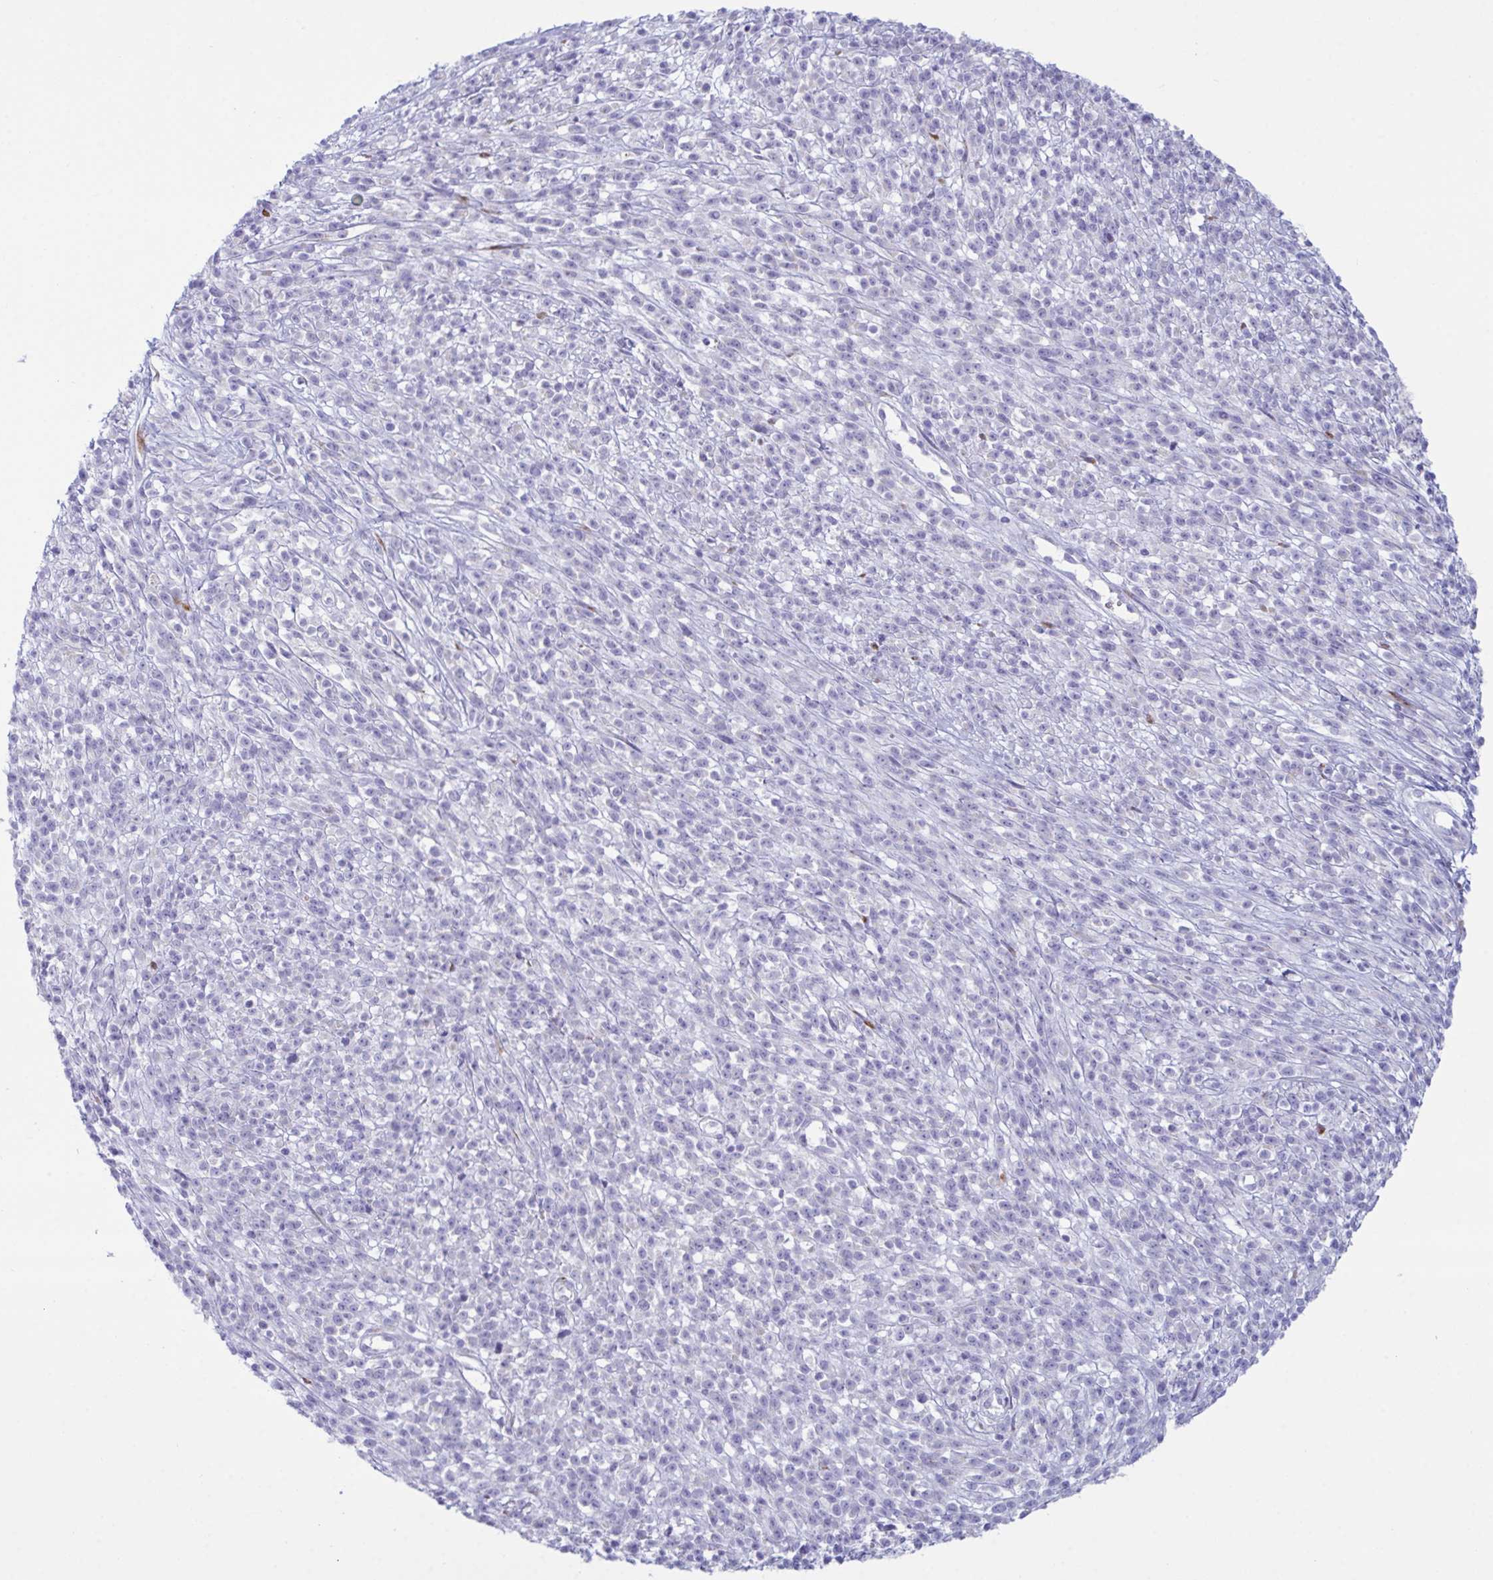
{"staining": {"intensity": "negative", "quantity": "none", "location": "none"}, "tissue": "melanoma", "cell_type": "Tumor cells", "image_type": "cancer", "snomed": [{"axis": "morphology", "description": "Malignant melanoma, NOS"}, {"axis": "topography", "description": "Skin"}, {"axis": "topography", "description": "Skin of trunk"}], "caption": "This is an immunohistochemistry histopathology image of malignant melanoma. There is no positivity in tumor cells.", "gene": "BBS1", "patient": {"sex": "male", "age": 74}}